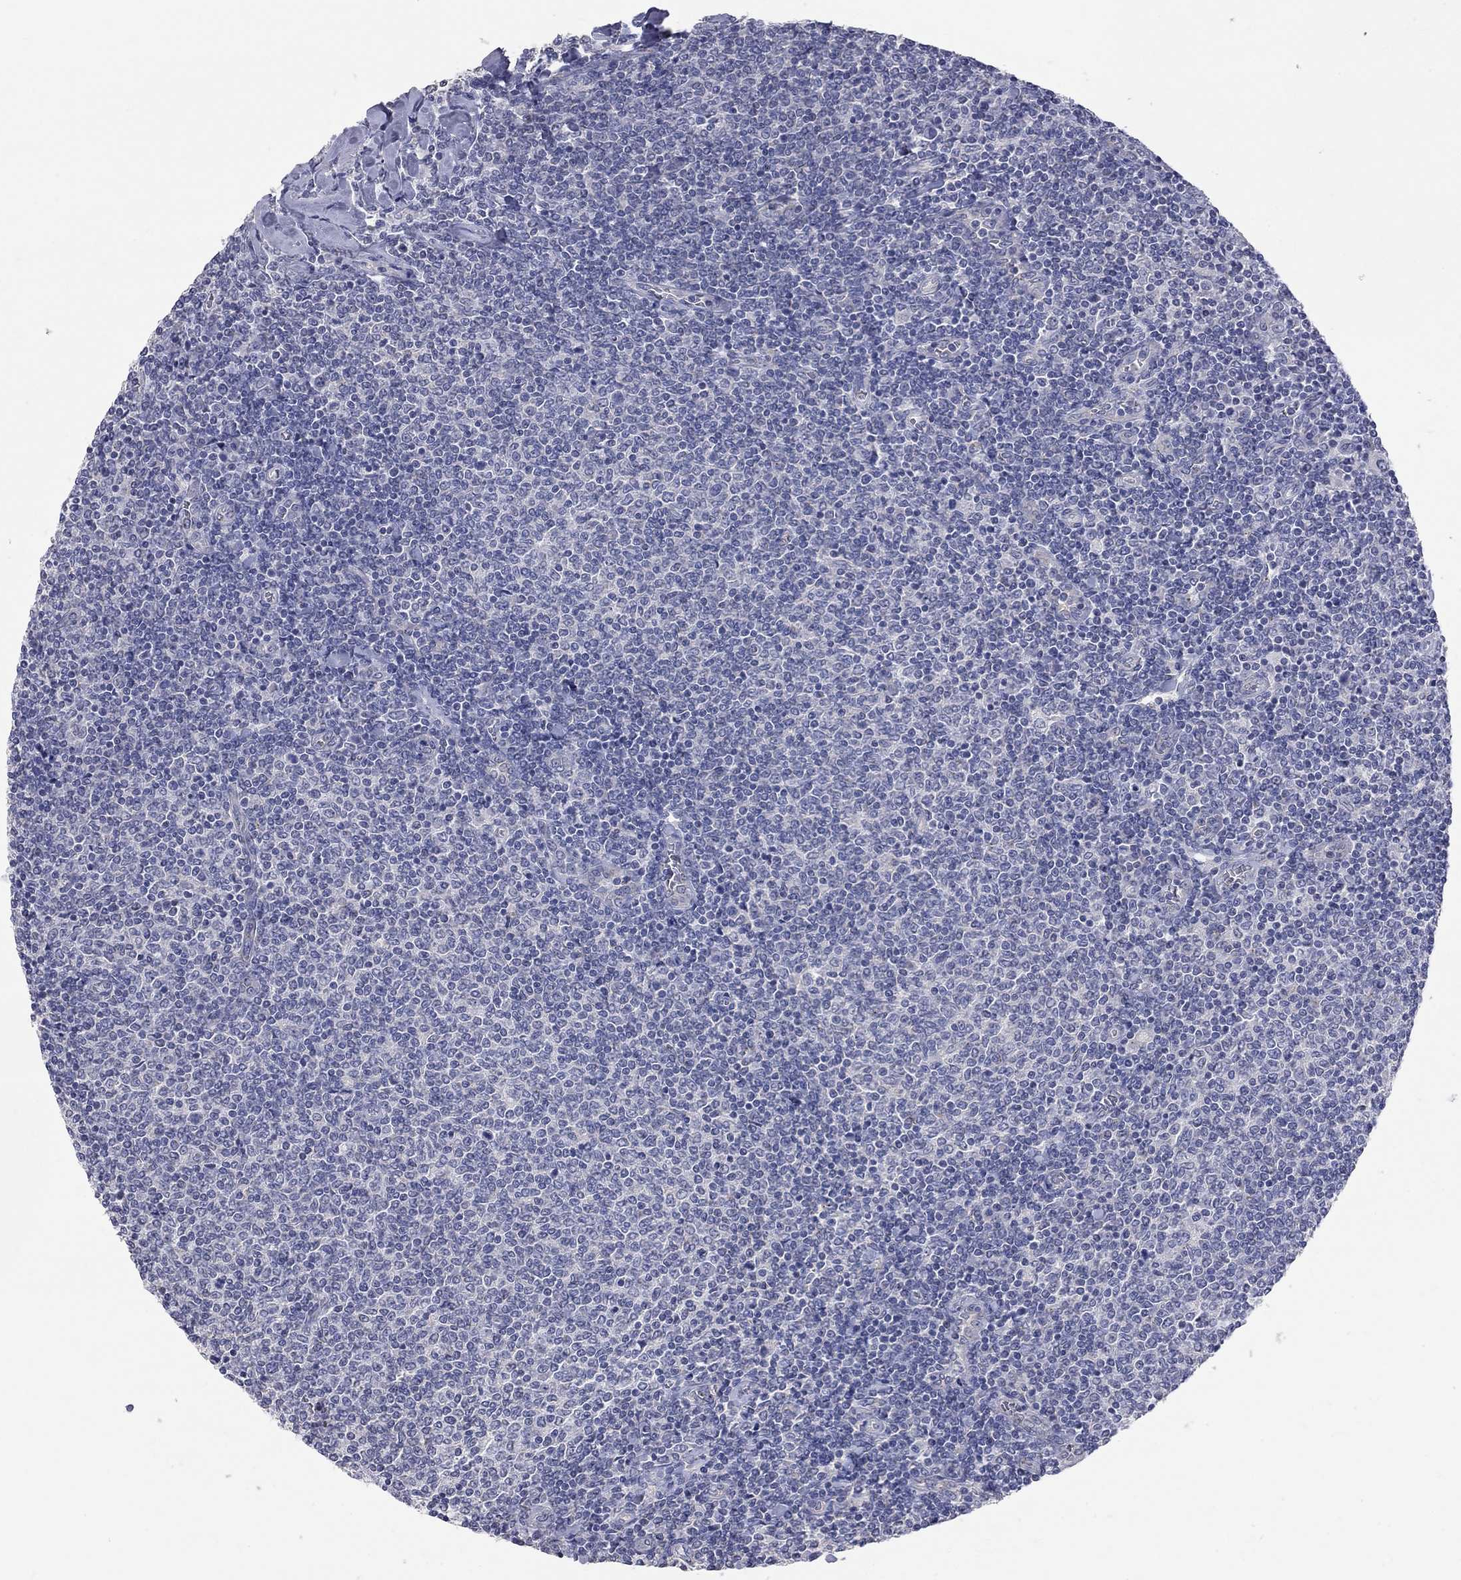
{"staining": {"intensity": "negative", "quantity": "none", "location": "none"}, "tissue": "lymphoma", "cell_type": "Tumor cells", "image_type": "cancer", "snomed": [{"axis": "morphology", "description": "Malignant lymphoma, non-Hodgkin's type, Low grade"}, {"axis": "topography", "description": "Lymph node"}], "caption": "A photomicrograph of human lymphoma is negative for staining in tumor cells. (Stains: DAB immunohistochemistry (IHC) with hematoxylin counter stain, Microscopy: brightfield microscopy at high magnification).", "gene": "OPRK1", "patient": {"sex": "male", "age": 52}}